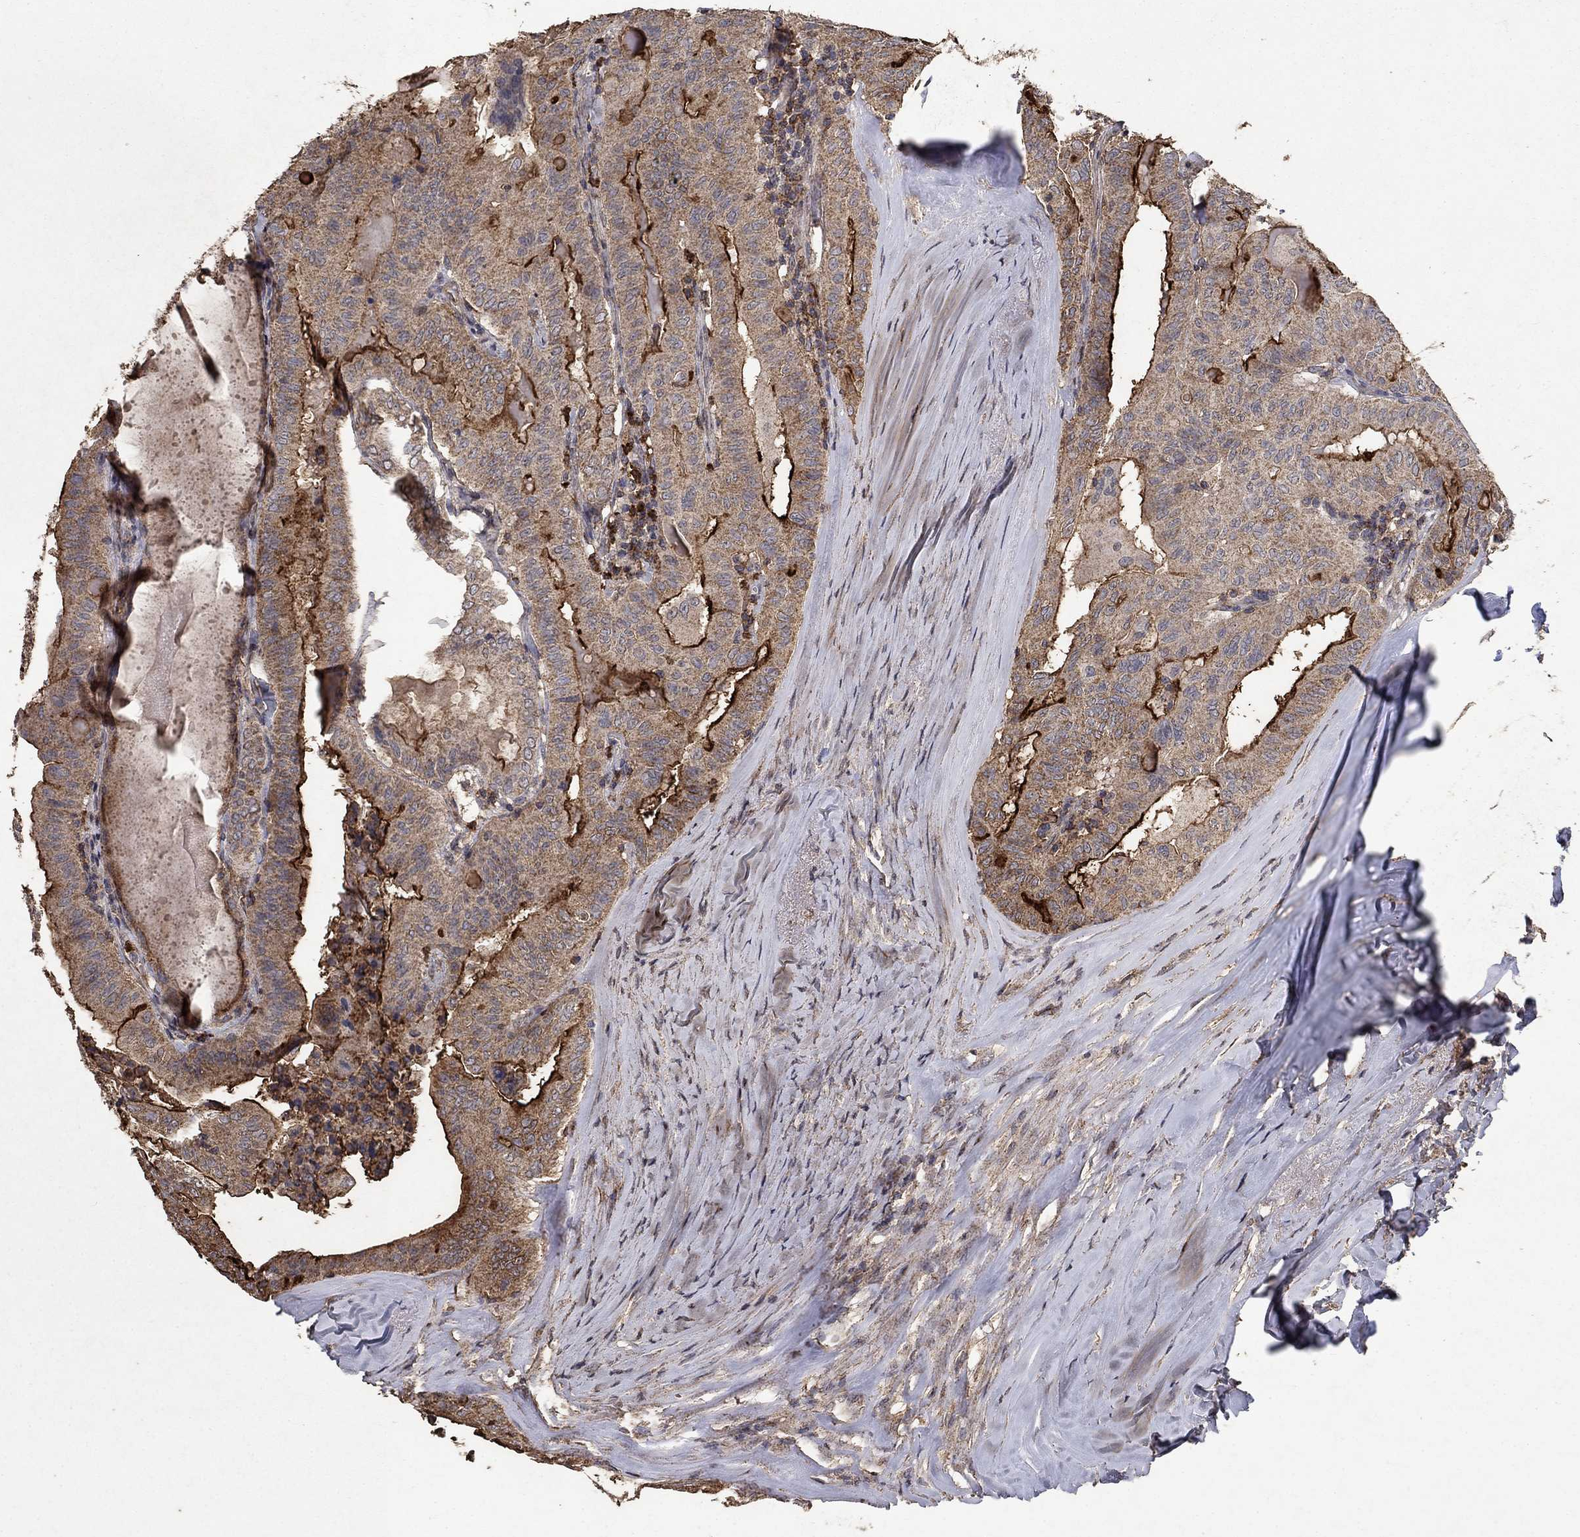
{"staining": {"intensity": "strong", "quantity": "<25%", "location": "cytoplasmic/membranous"}, "tissue": "thyroid cancer", "cell_type": "Tumor cells", "image_type": "cancer", "snomed": [{"axis": "morphology", "description": "Papillary adenocarcinoma, NOS"}, {"axis": "topography", "description": "Thyroid gland"}], "caption": "Immunohistochemical staining of thyroid cancer (papillary adenocarcinoma) displays medium levels of strong cytoplasmic/membranous staining in approximately <25% of tumor cells.", "gene": "CD24", "patient": {"sex": "female", "age": 68}}